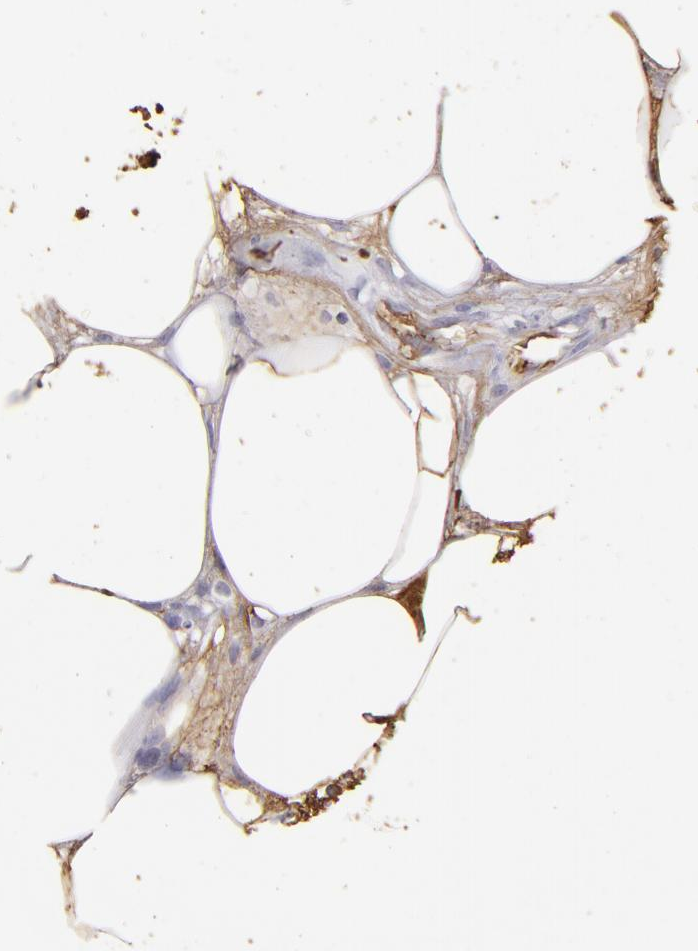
{"staining": {"intensity": "weak", "quantity": ">75%", "location": "cytoplasmic/membranous"}, "tissue": "melanoma", "cell_type": "Tumor cells", "image_type": "cancer", "snomed": [{"axis": "morphology", "description": "Malignant melanoma, NOS"}, {"axis": "topography", "description": "Skin"}], "caption": "Melanoma tissue reveals weak cytoplasmic/membranous staining in approximately >75% of tumor cells Using DAB (3,3'-diaminobenzidine) (brown) and hematoxylin (blue) stains, captured at high magnification using brightfield microscopy.", "gene": "FGB", "patient": {"sex": "female", "age": 85}}